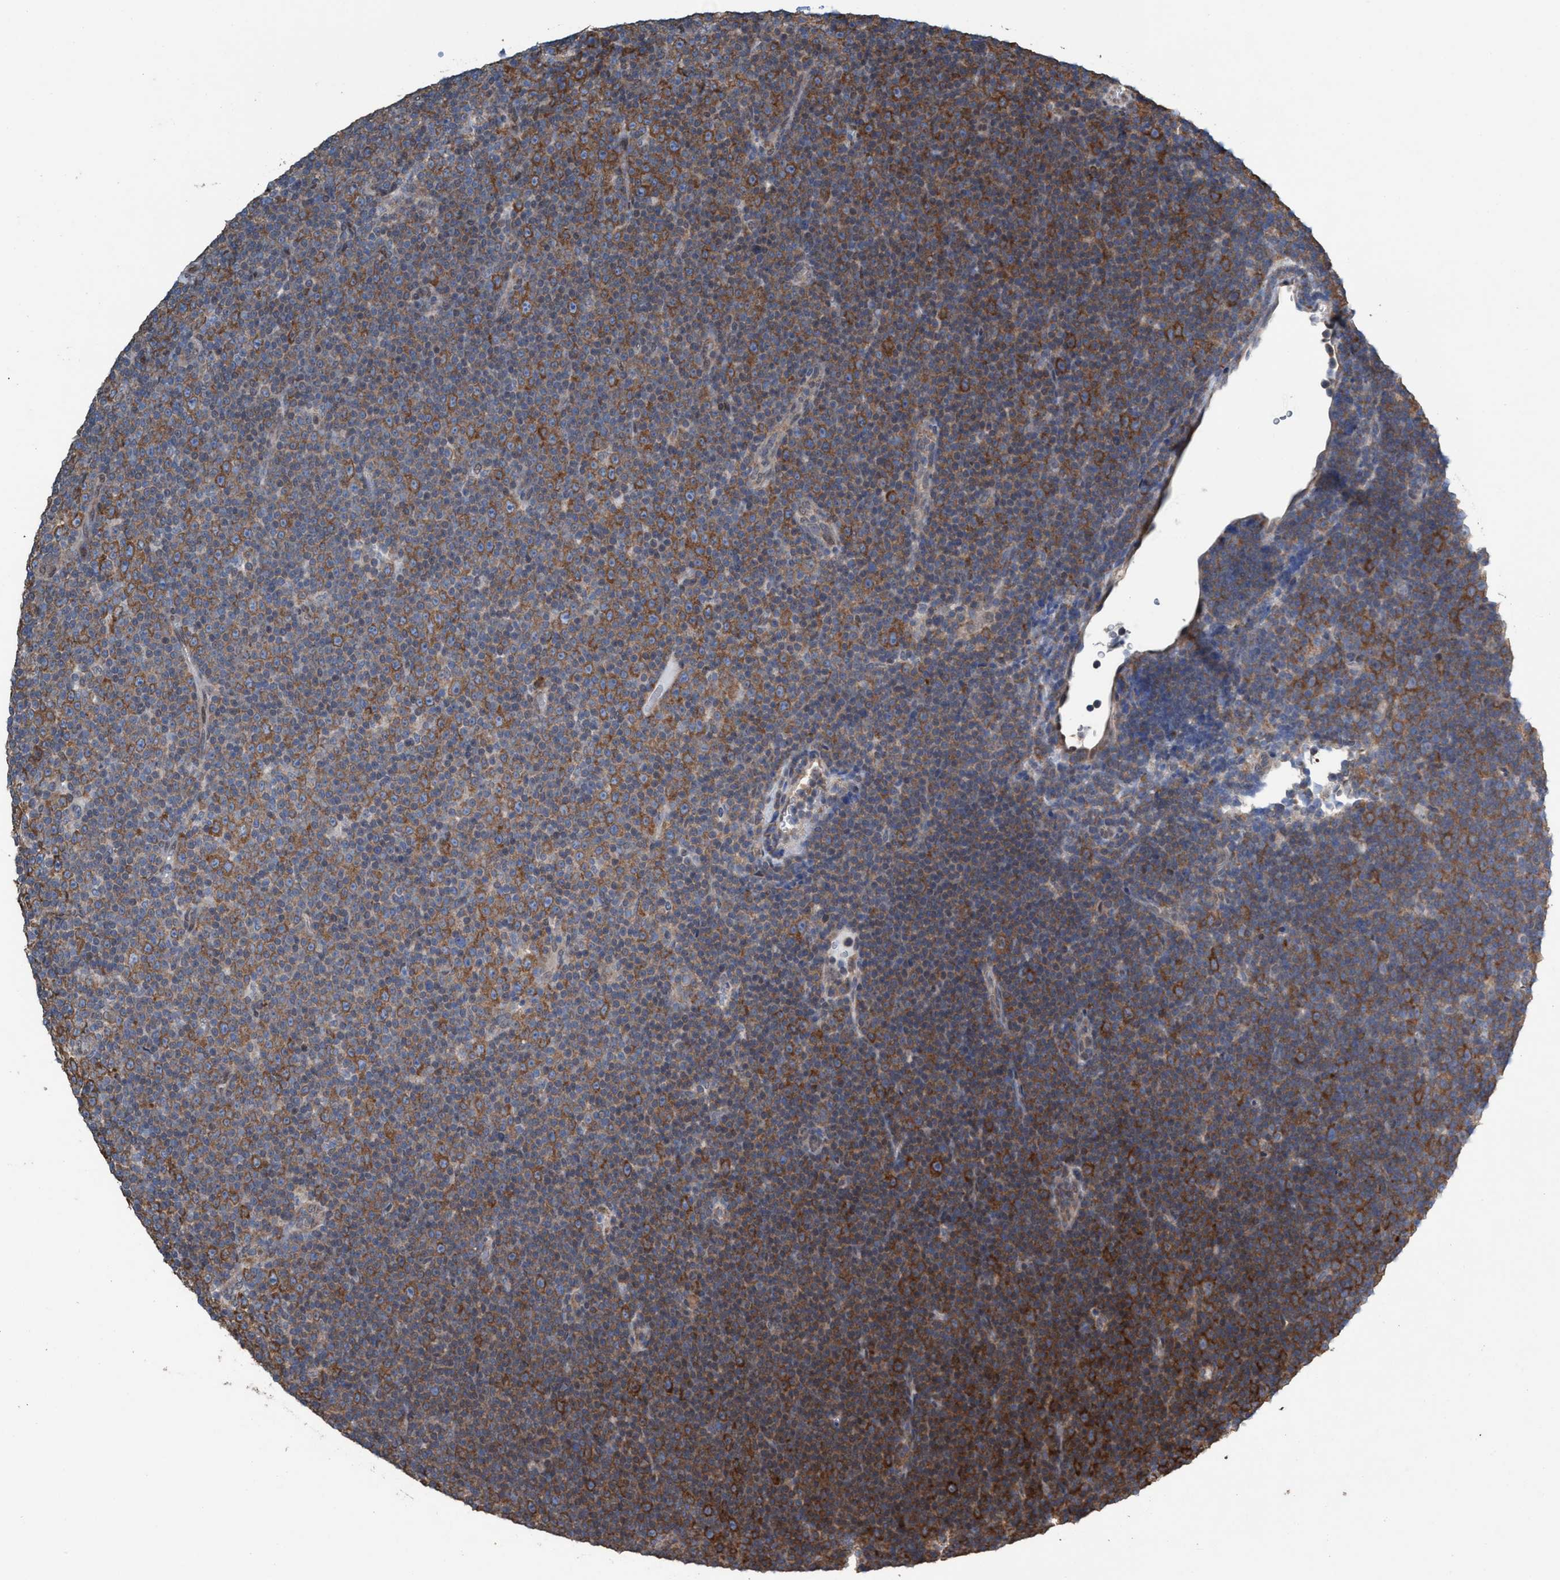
{"staining": {"intensity": "moderate", "quantity": ">75%", "location": "cytoplasmic/membranous"}, "tissue": "lymphoma", "cell_type": "Tumor cells", "image_type": "cancer", "snomed": [{"axis": "morphology", "description": "Malignant lymphoma, non-Hodgkin's type, Low grade"}, {"axis": "topography", "description": "Lymph node"}], "caption": "Human lymphoma stained with a brown dye displays moderate cytoplasmic/membranous positive expression in about >75% of tumor cells.", "gene": "METAP2", "patient": {"sex": "female", "age": 67}}